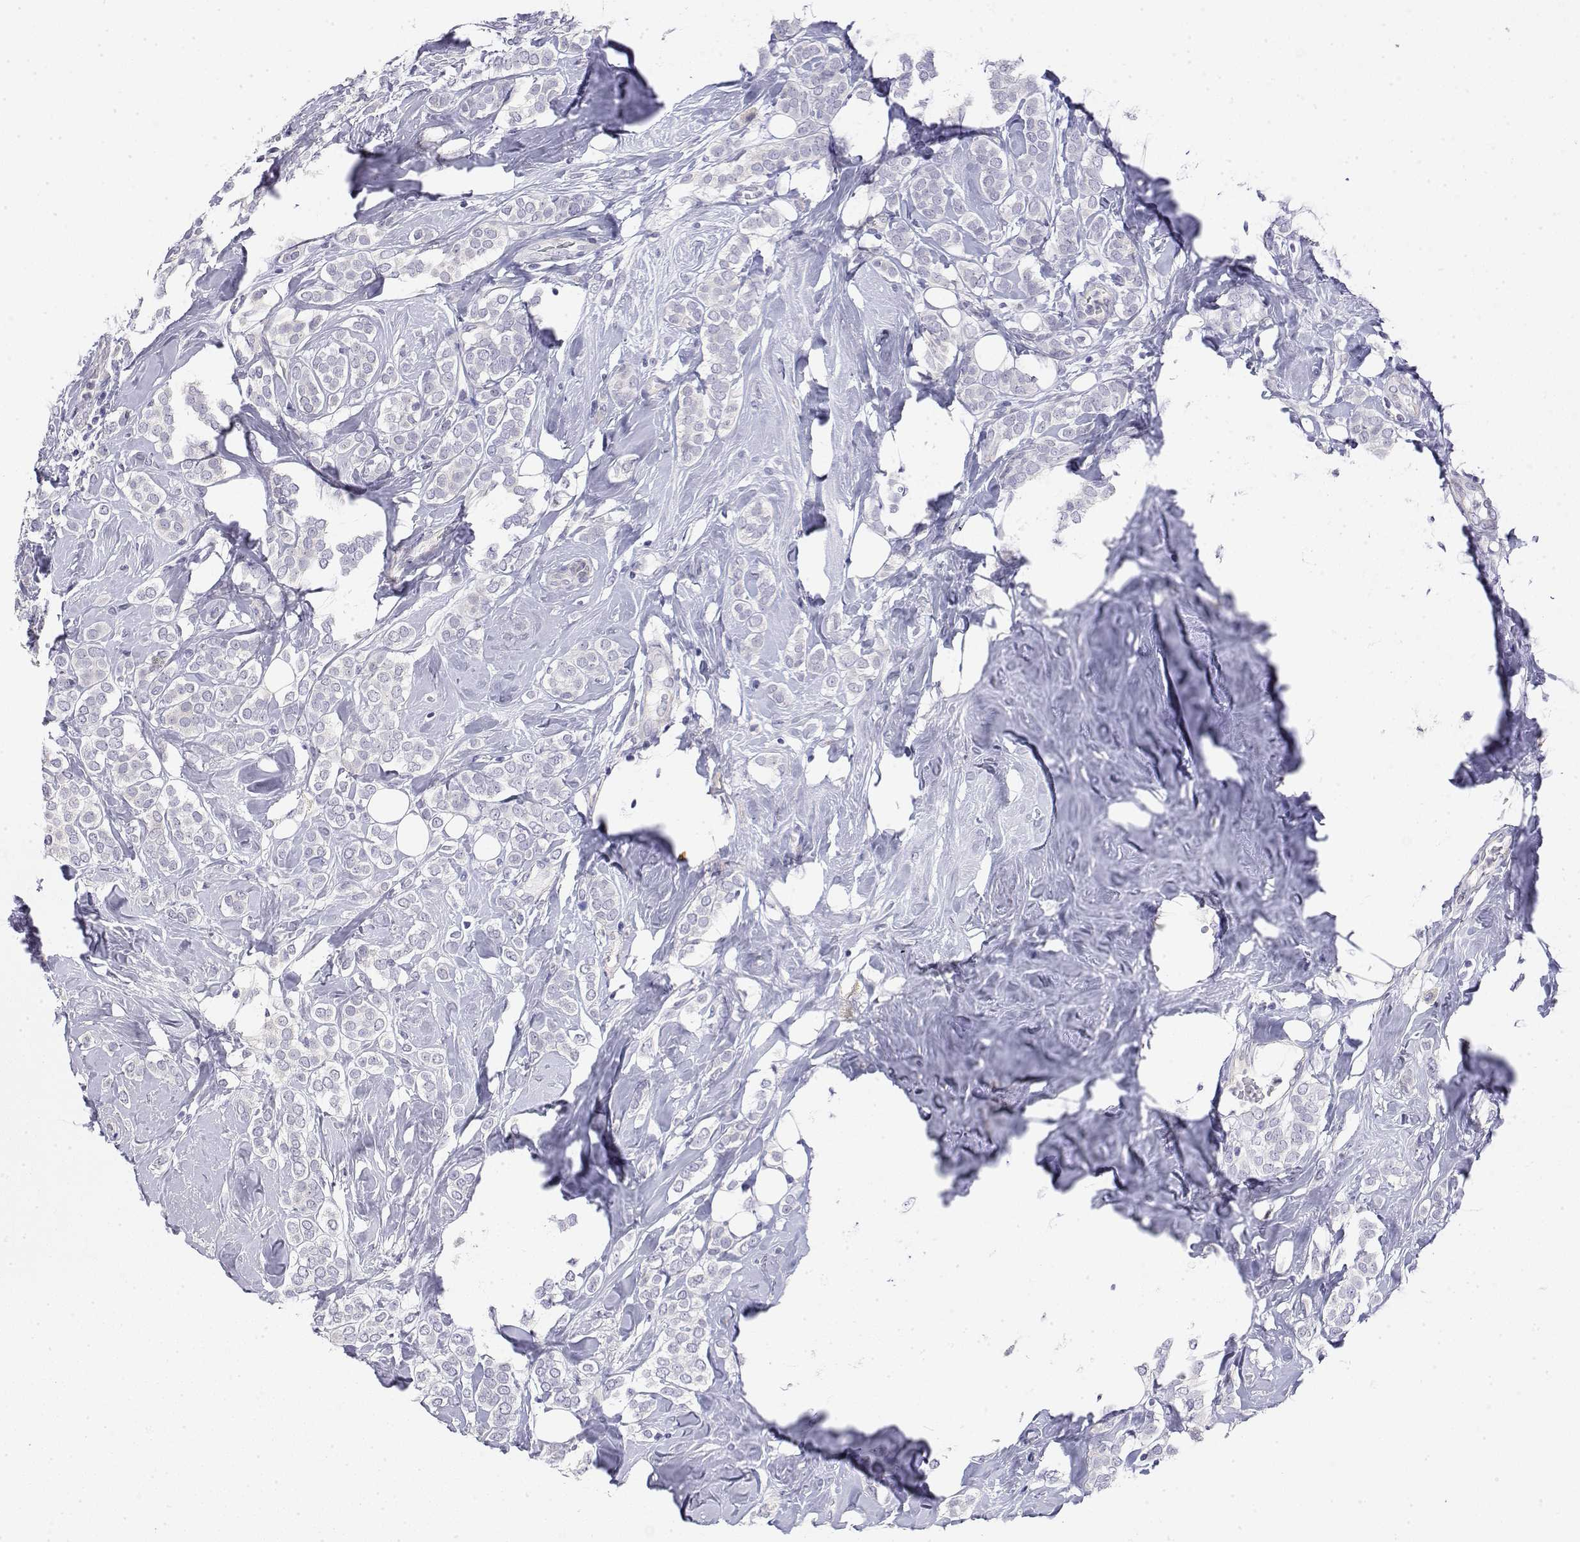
{"staining": {"intensity": "negative", "quantity": "none", "location": "none"}, "tissue": "breast cancer", "cell_type": "Tumor cells", "image_type": "cancer", "snomed": [{"axis": "morphology", "description": "Lobular carcinoma"}, {"axis": "topography", "description": "Breast"}], "caption": "A high-resolution micrograph shows immunohistochemistry staining of breast cancer (lobular carcinoma), which reveals no significant staining in tumor cells.", "gene": "LY6D", "patient": {"sex": "female", "age": 49}}